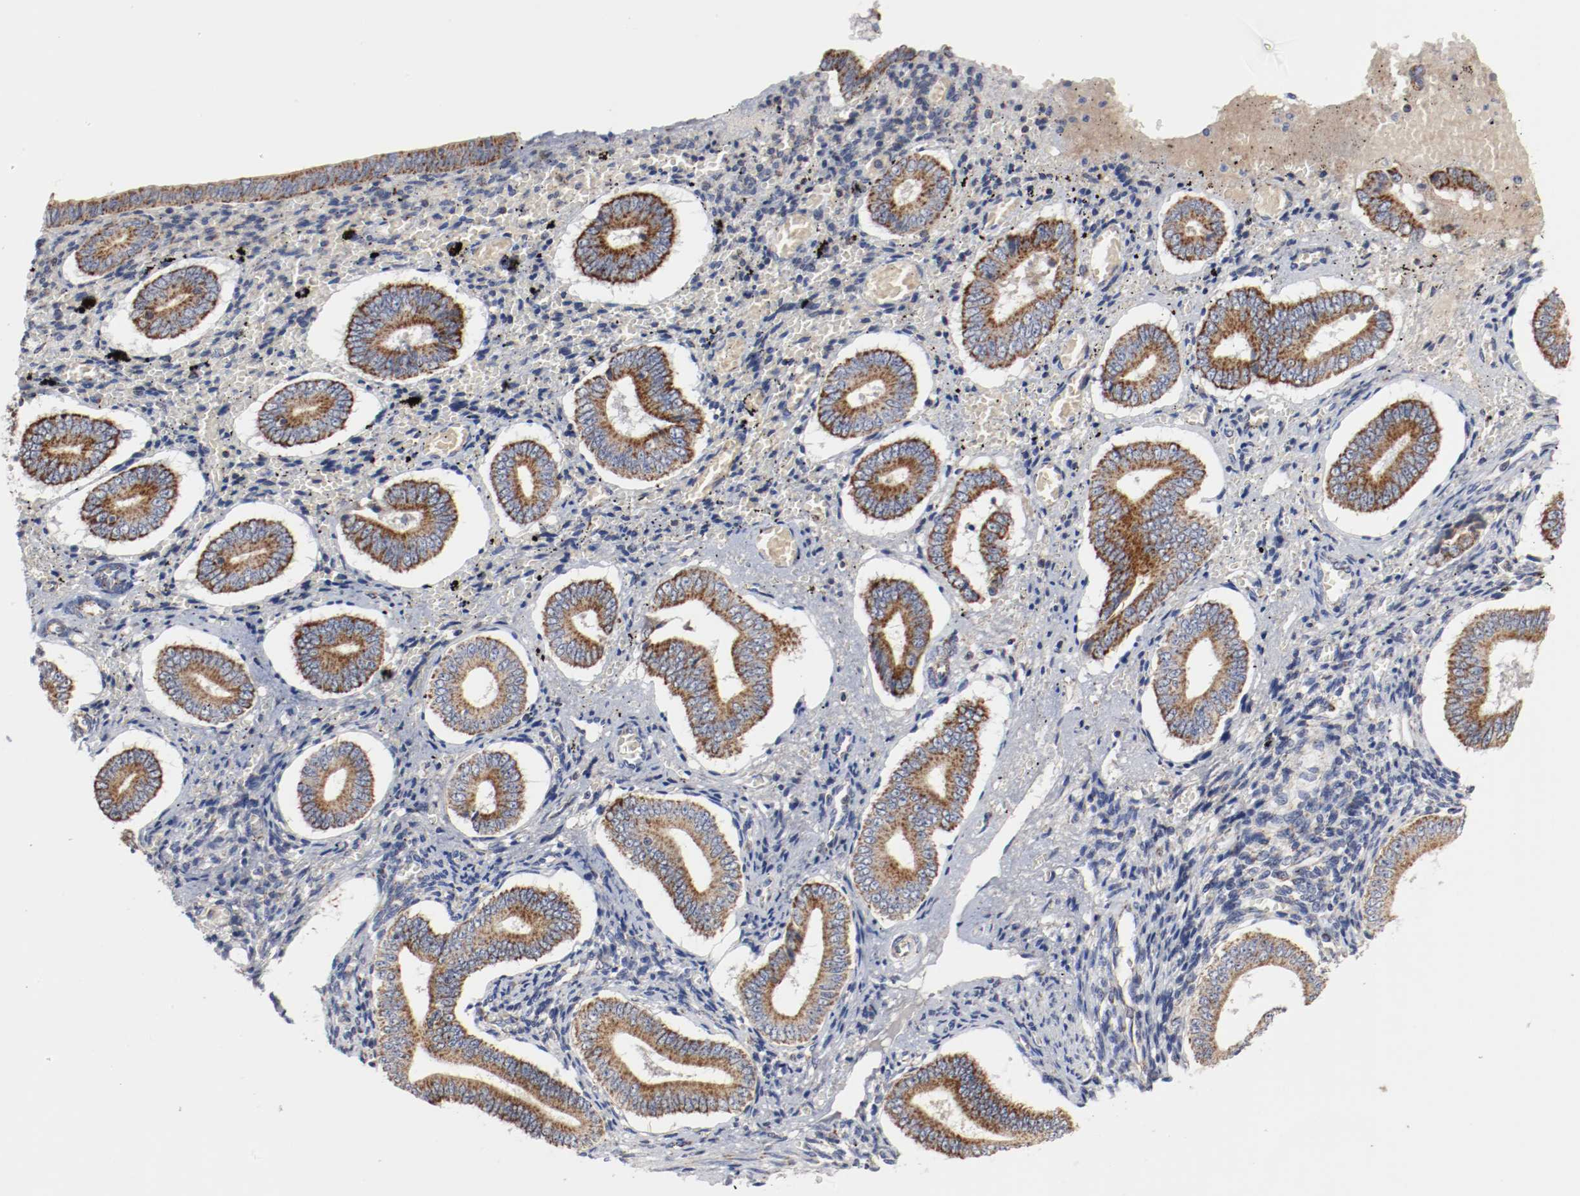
{"staining": {"intensity": "negative", "quantity": "none", "location": "none"}, "tissue": "endometrium", "cell_type": "Cells in endometrial stroma", "image_type": "normal", "snomed": [{"axis": "morphology", "description": "Normal tissue, NOS"}, {"axis": "topography", "description": "Endometrium"}], "caption": "Immunohistochemistry photomicrograph of unremarkable endometrium stained for a protein (brown), which reveals no staining in cells in endometrial stroma.", "gene": "AFG3L2", "patient": {"sex": "female", "age": 42}}